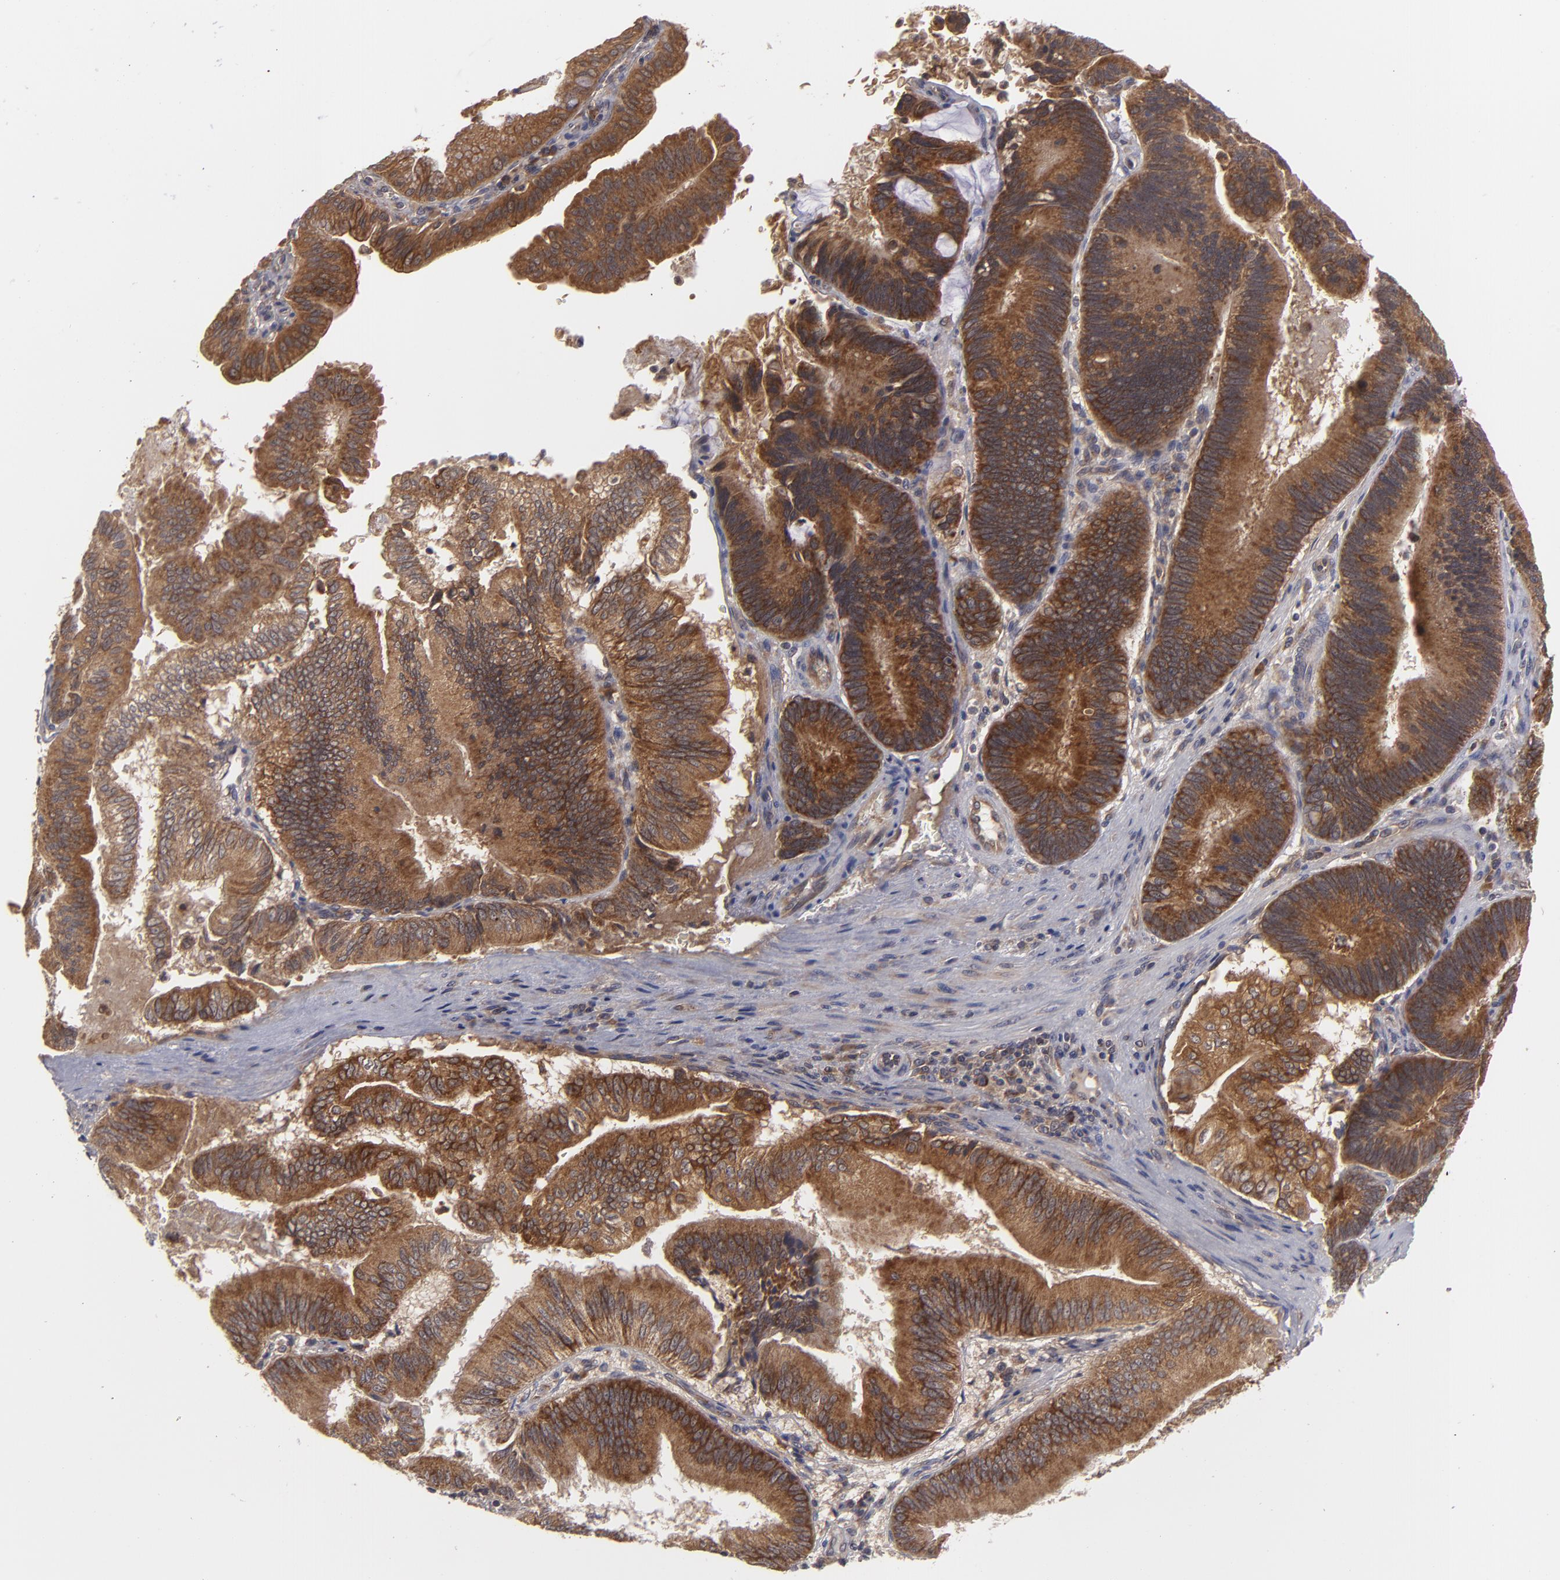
{"staining": {"intensity": "strong", "quantity": ">75%", "location": "cytoplasmic/membranous"}, "tissue": "pancreatic cancer", "cell_type": "Tumor cells", "image_type": "cancer", "snomed": [{"axis": "morphology", "description": "Adenocarcinoma, NOS"}, {"axis": "topography", "description": "Pancreas"}], "caption": "Immunohistochemistry image of adenocarcinoma (pancreatic) stained for a protein (brown), which exhibits high levels of strong cytoplasmic/membranous staining in about >75% of tumor cells.", "gene": "BMP6", "patient": {"sex": "male", "age": 82}}